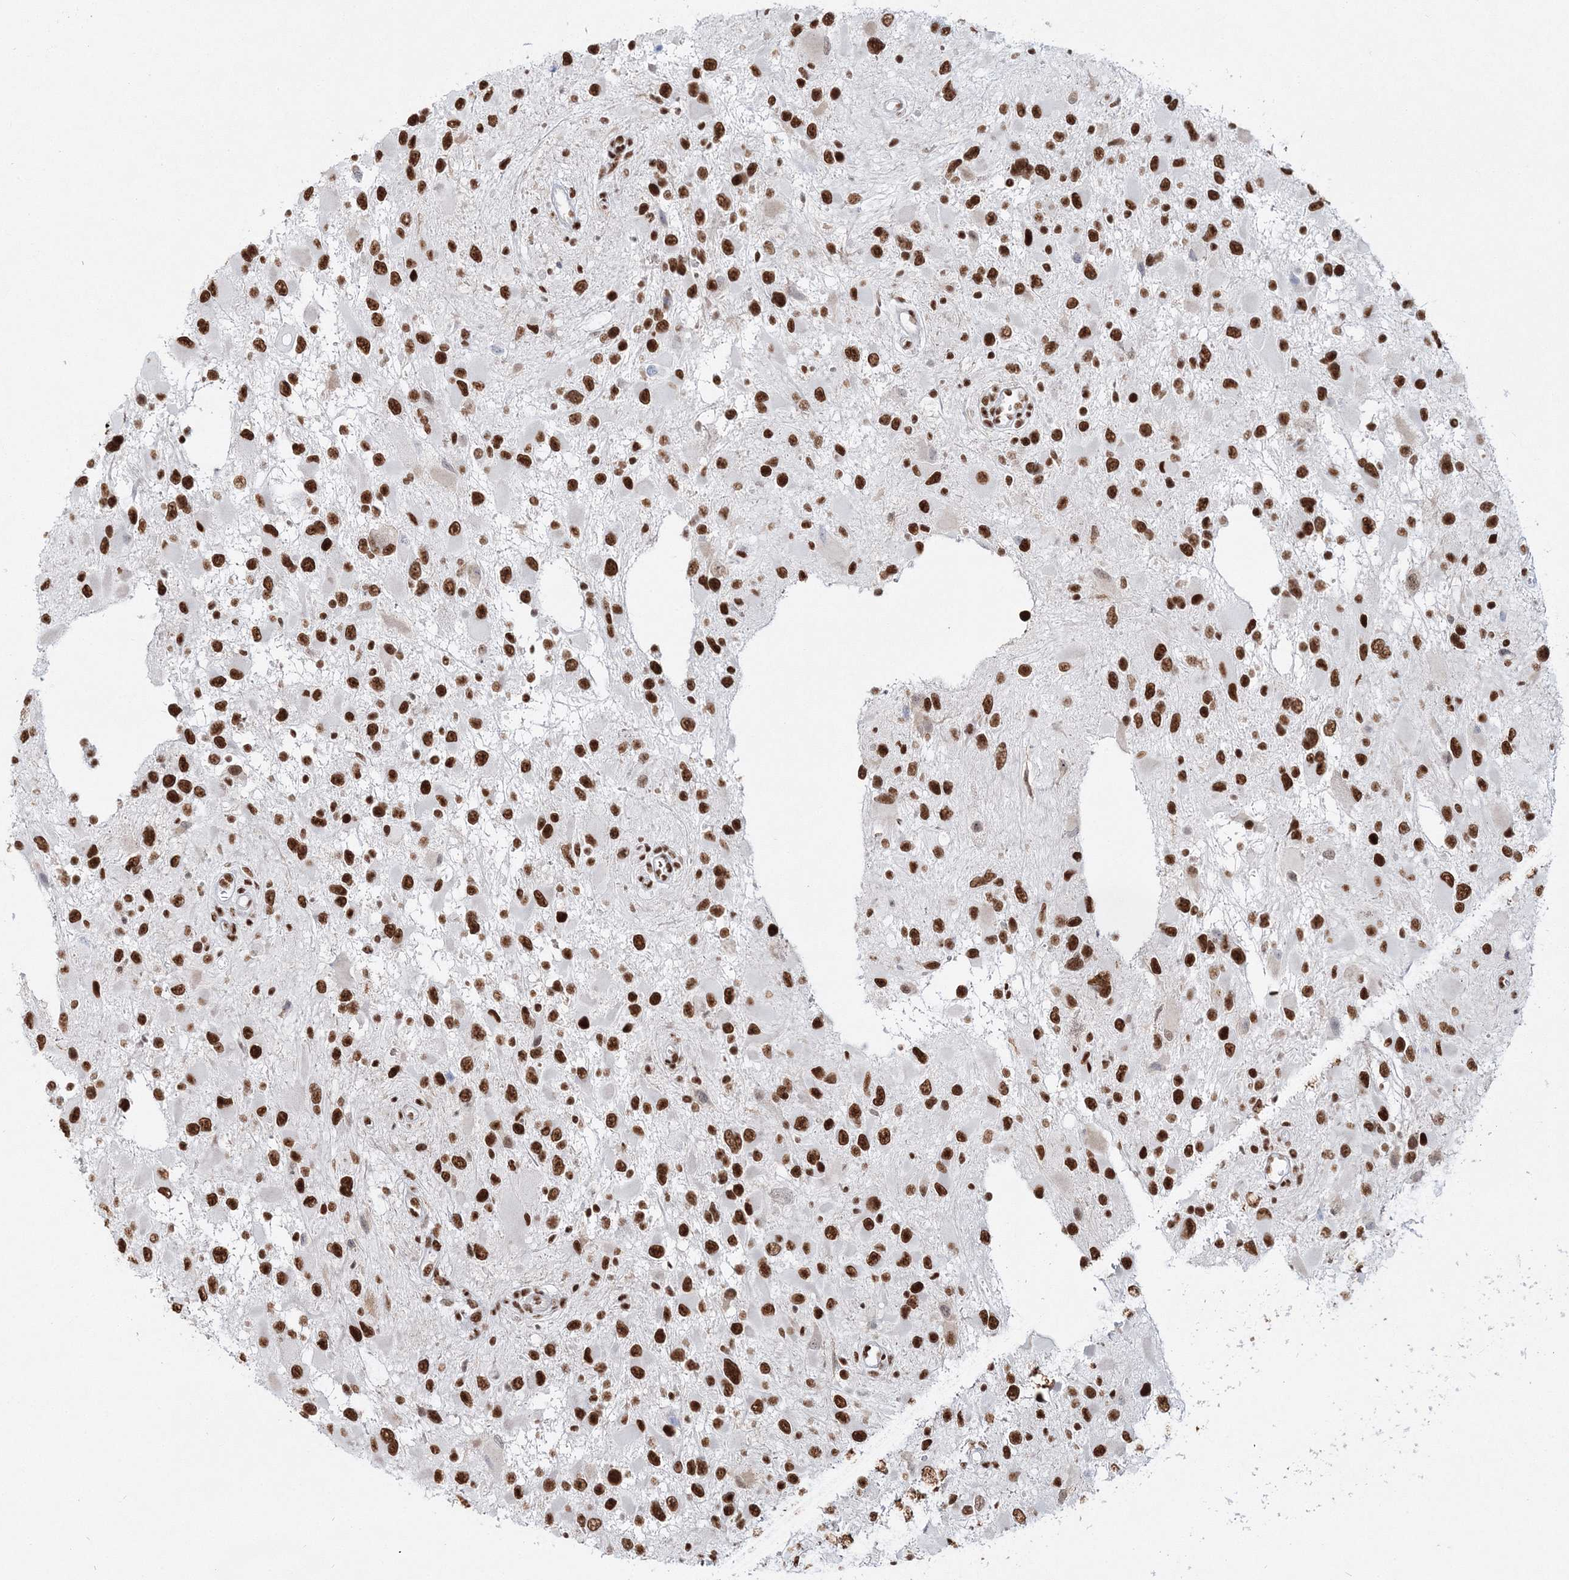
{"staining": {"intensity": "strong", "quantity": ">75%", "location": "nuclear"}, "tissue": "glioma", "cell_type": "Tumor cells", "image_type": "cancer", "snomed": [{"axis": "morphology", "description": "Glioma, malignant, High grade"}, {"axis": "topography", "description": "Brain"}], "caption": "Malignant glioma (high-grade) was stained to show a protein in brown. There is high levels of strong nuclear expression in about >75% of tumor cells. Using DAB (3,3'-diaminobenzidine) (brown) and hematoxylin (blue) stains, captured at high magnification using brightfield microscopy.", "gene": "QRICH1", "patient": {"sex": "male", "age": 53}}